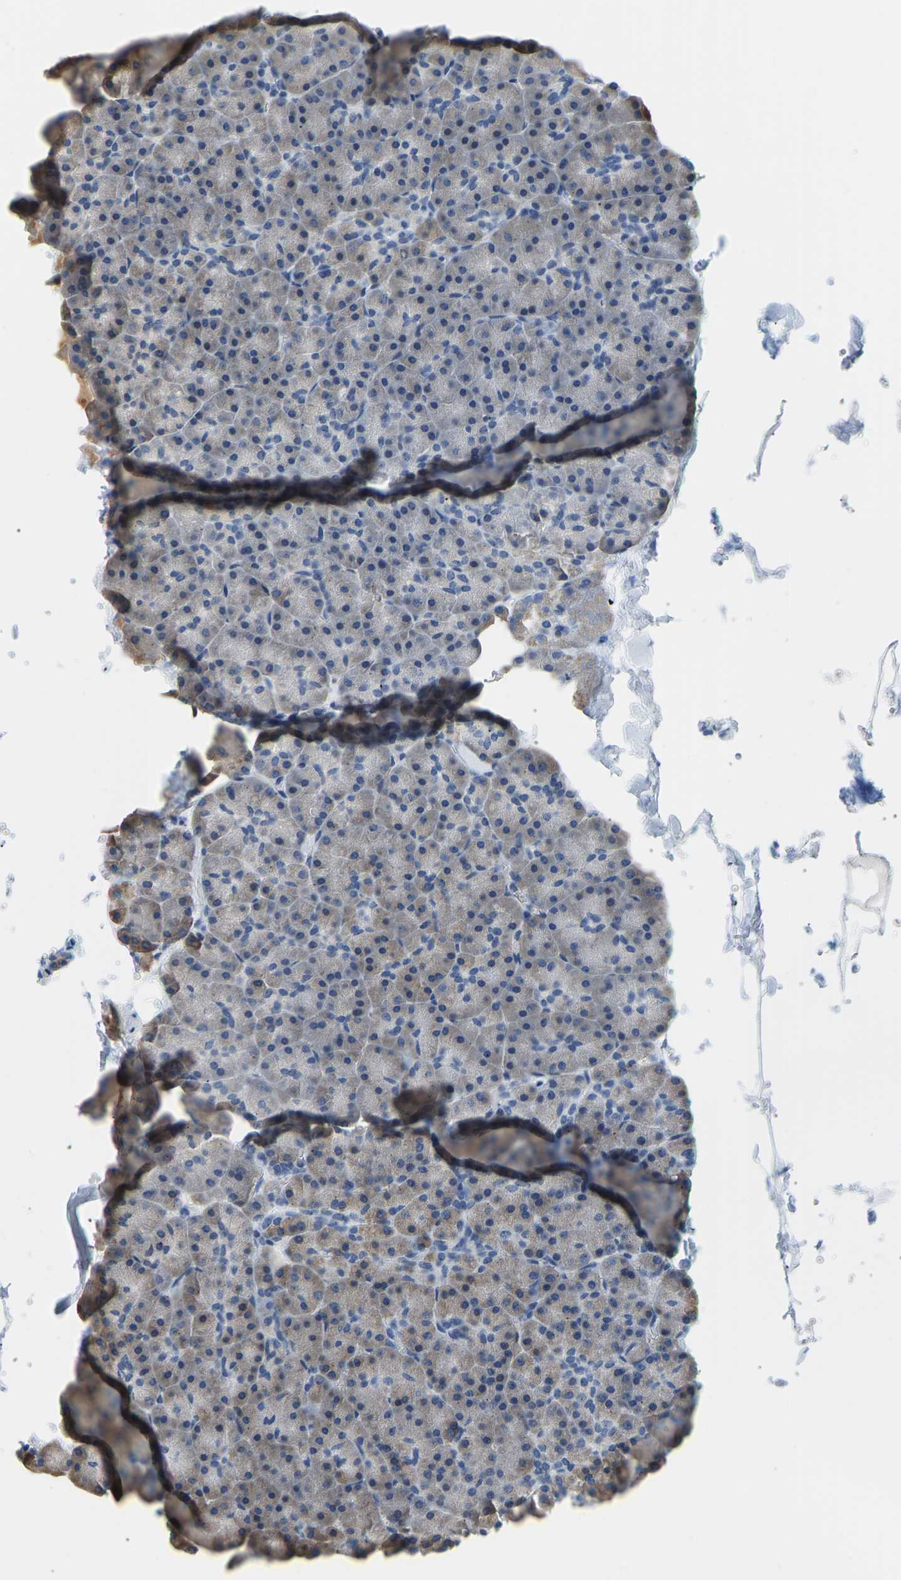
{"staining": {"intensity": "moderate", "quantity": "<25%", "location": "cytoplasmic/membranous"}, "tissue": "pancreas", "cell_type": "Exocrine glandular cells", "image_type": "normal", "snomed": [{"axis": "morphology", "description": "Normal tissue, NOS"}, {"axis": "topography", "description": "Pancreas"}], "caption": "Immunohistochemical staining of benign pancreas exhibits low levels of moderate cytoplasmic/membranous positivity in approximately <25% of exocrine glandular cells. The staining was performed using DAB (3,3'-diaminobenzidine), with brown indicating positive protein expression. Nuclei are stained blue with hematoxylin.", "gene": "VRK1", "patient": {"sex": "male", "age": 35}}